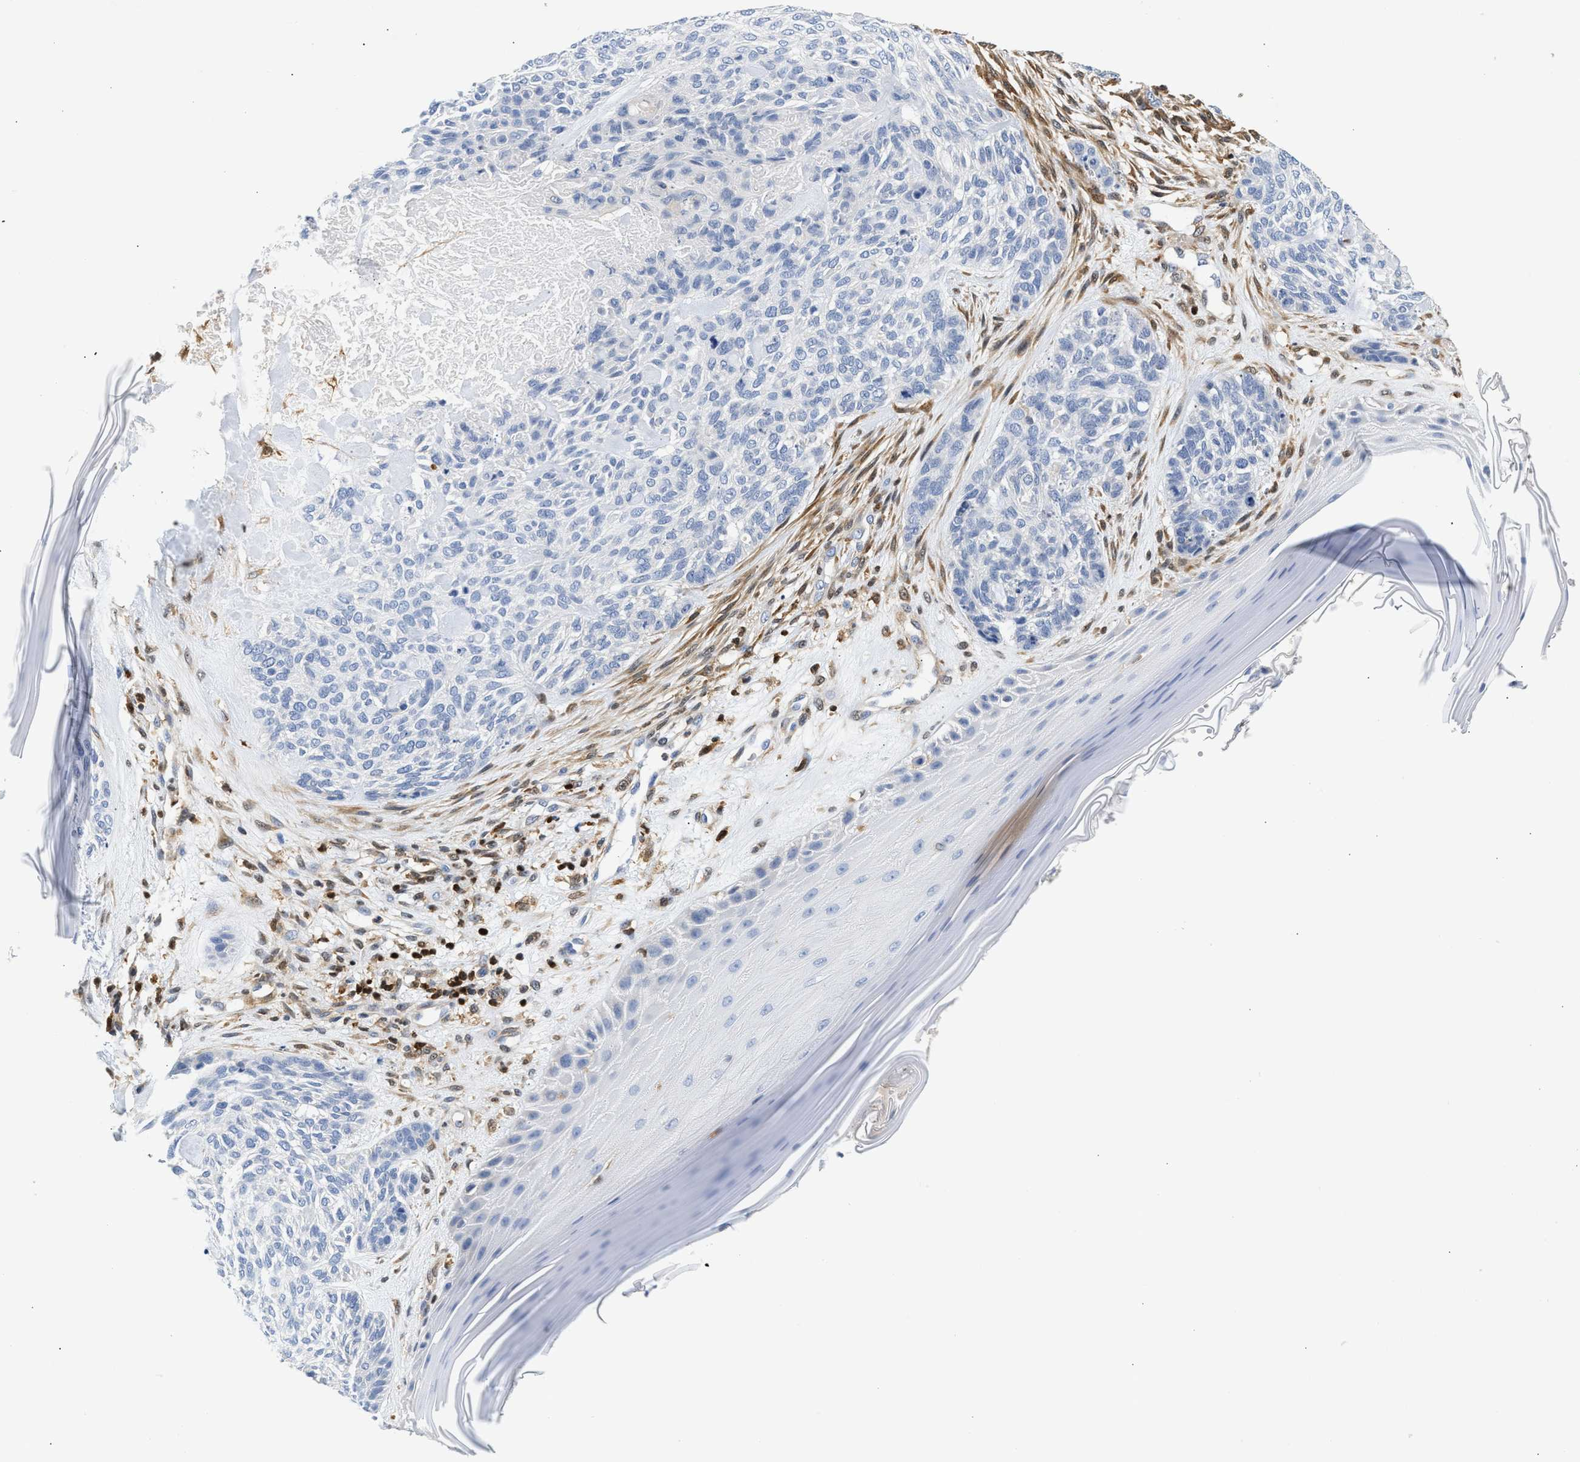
{"staining": {"intensity": "negative", "quantity": "none", "location": "none"}, "tissue": "skin cancer", "cell_type": "Tumor cells", "image_type": "cancer", "snomed": [{"axis": "morphology", "description": "Basal cell carcinoma"}, {"axis": "topography", "description": "Skin"}], "caption": "Micrograph shows no protein staining in tumor cells of skin basal cell carcinoma tissue.", "gene": "SLIT2", "patient": {"sex": "male", "age": 55}}